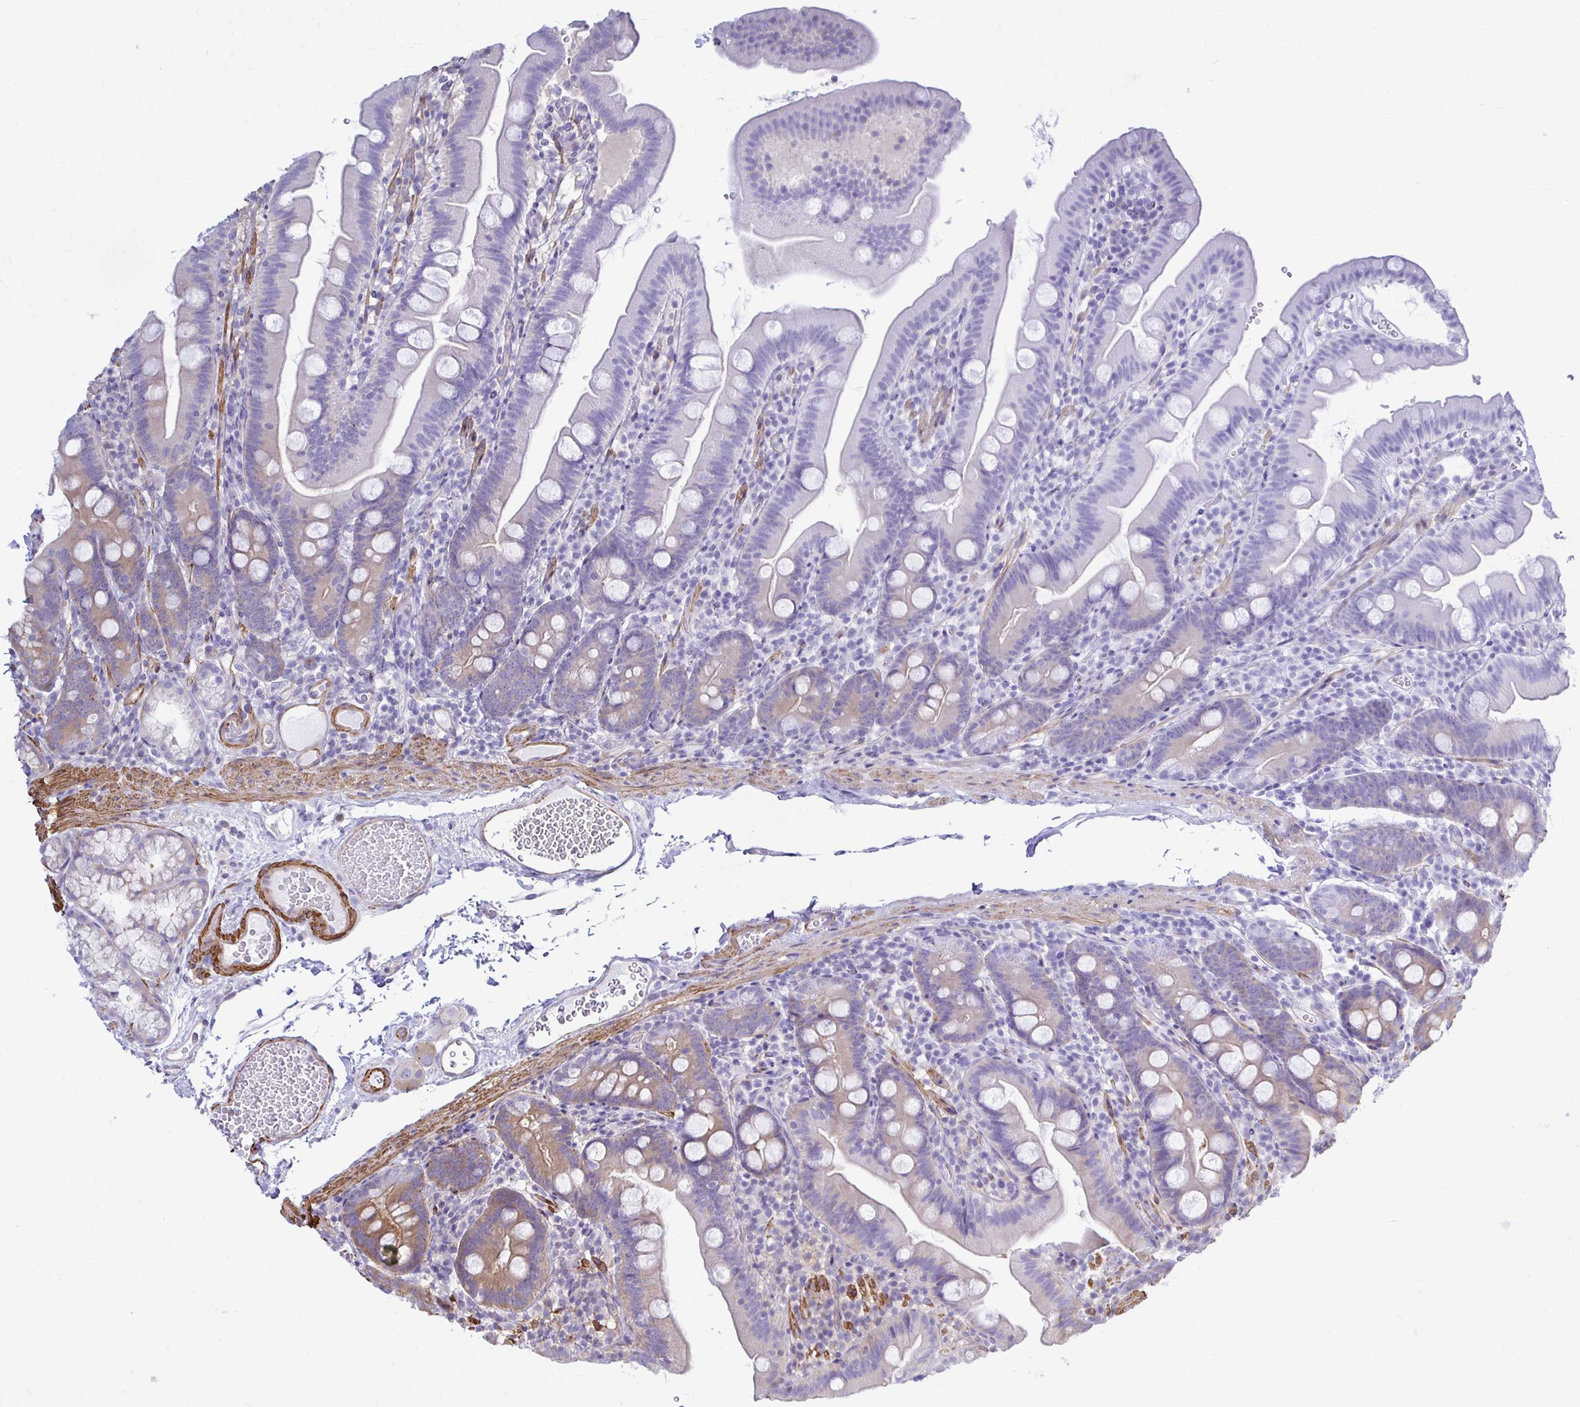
{"staining": {"intensity": "moderate", "quantity": "25%-75%", "location": "cytoplasmic/membranous"}, "tissue": "duodenum", "cell_type": "Glandular cells", "image_type": "normal", "snomed": [{"axis": "morphology", "description": "Normal tissue, NOS"}, {"axis": "topography", "description": "Duodenum"}], "caption": "Immunohistochemical staining of benign duodenum displays moderate cytoplasmic/membranous protein expression in approximately 25%-75% of glandular cells. (DAB = brown stain, brightfield microscopy at high magnification).", "gene": "CTPS1", "patient": {"sex": "female", "age": 67}}